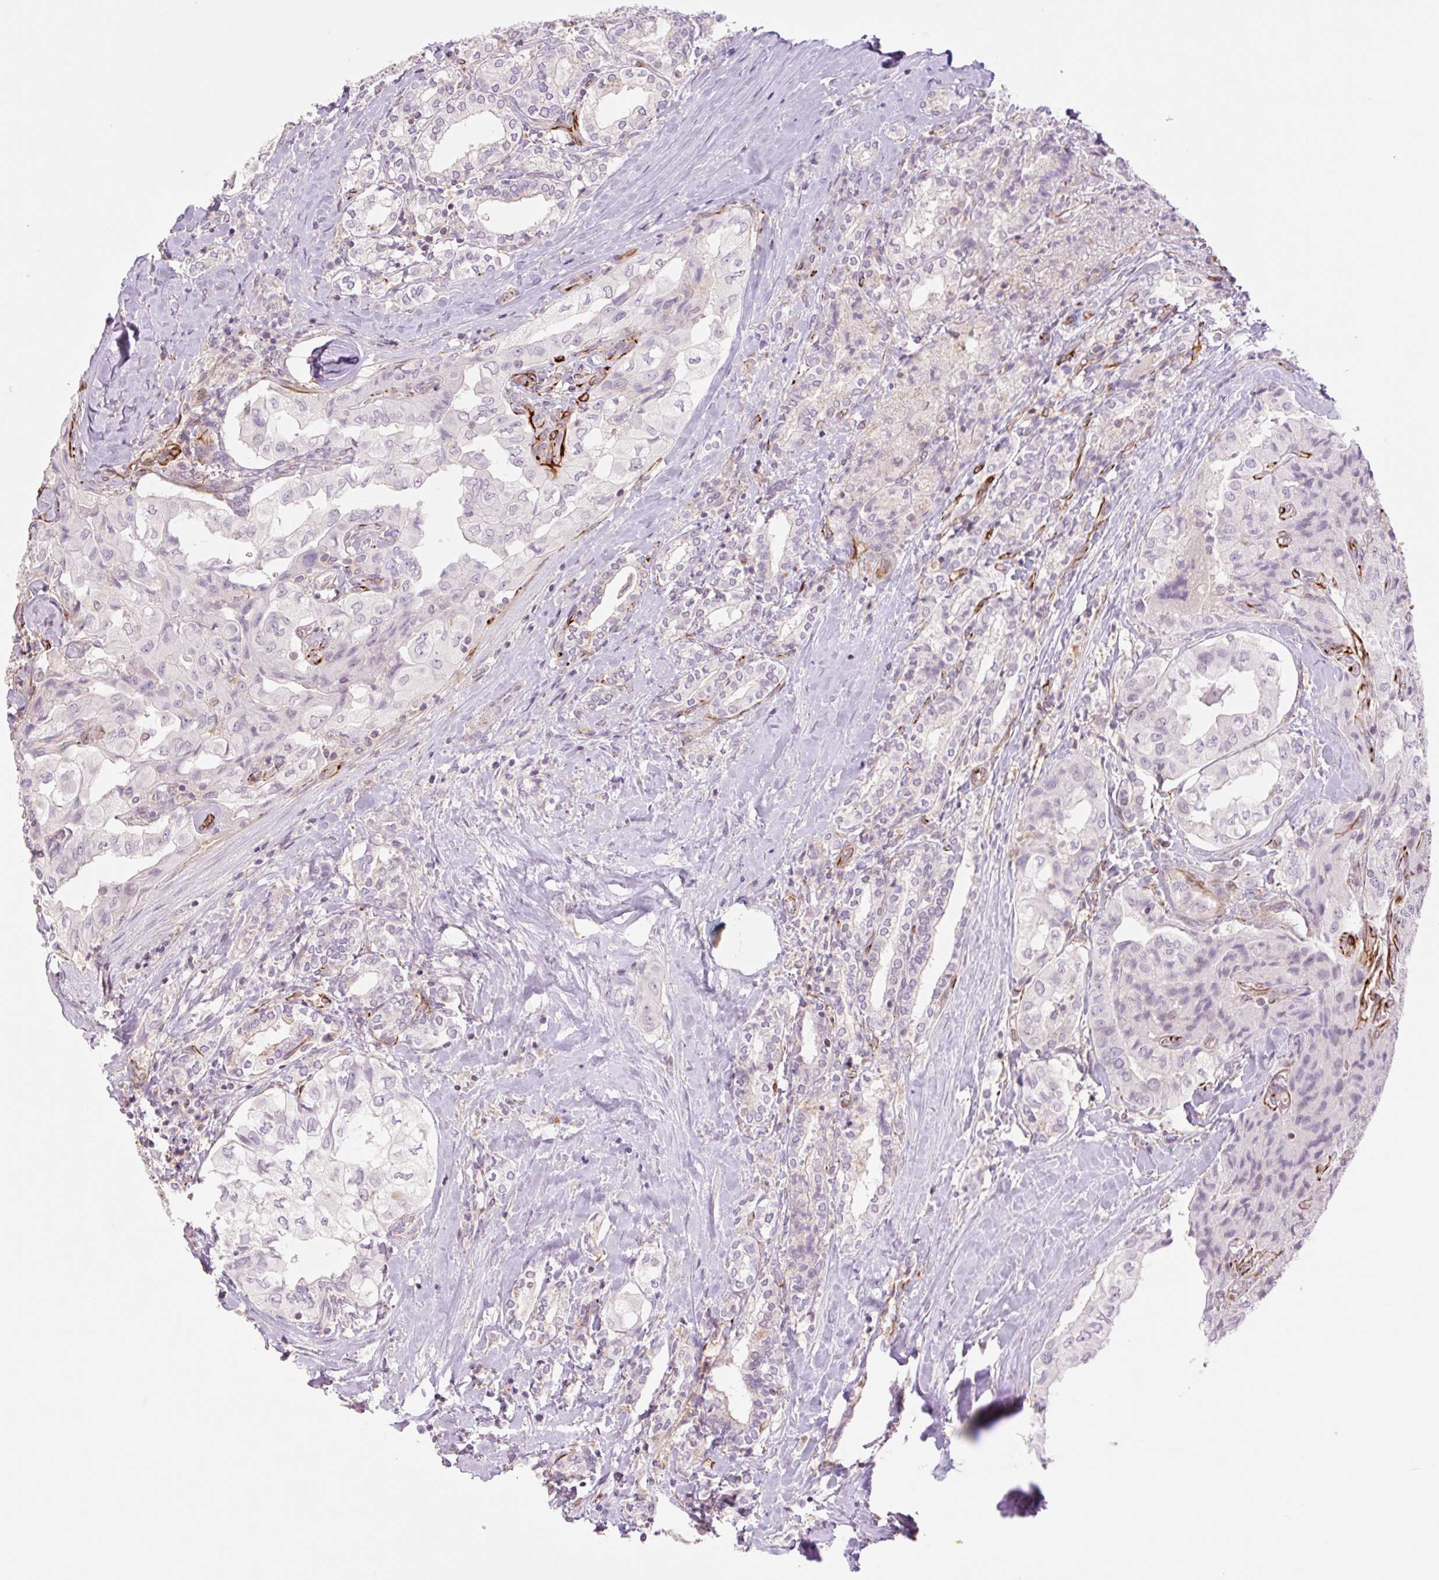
{"staining": {"intensity": "negative", "quantity": "none", "location": "none"}, "tissue": "thyroid cancer", "cell_type": "Tumor cells", "image_type": "cancer", "snomed": [{"axis": "morphology", "description": "Normal tissue, NOS"}, {"axis": "morphology", "description": "Papillary adenocarcinoma, NOS"}, {"axis": "topography", "description": "Thyroid gland"}], "caption": "Protein analysis of thyroid papillary adenocarcinoma shows no significant positivity in tumor cells.", "gene": "ZFYVE21", "patient": {"sex": "female", "age": 59}}